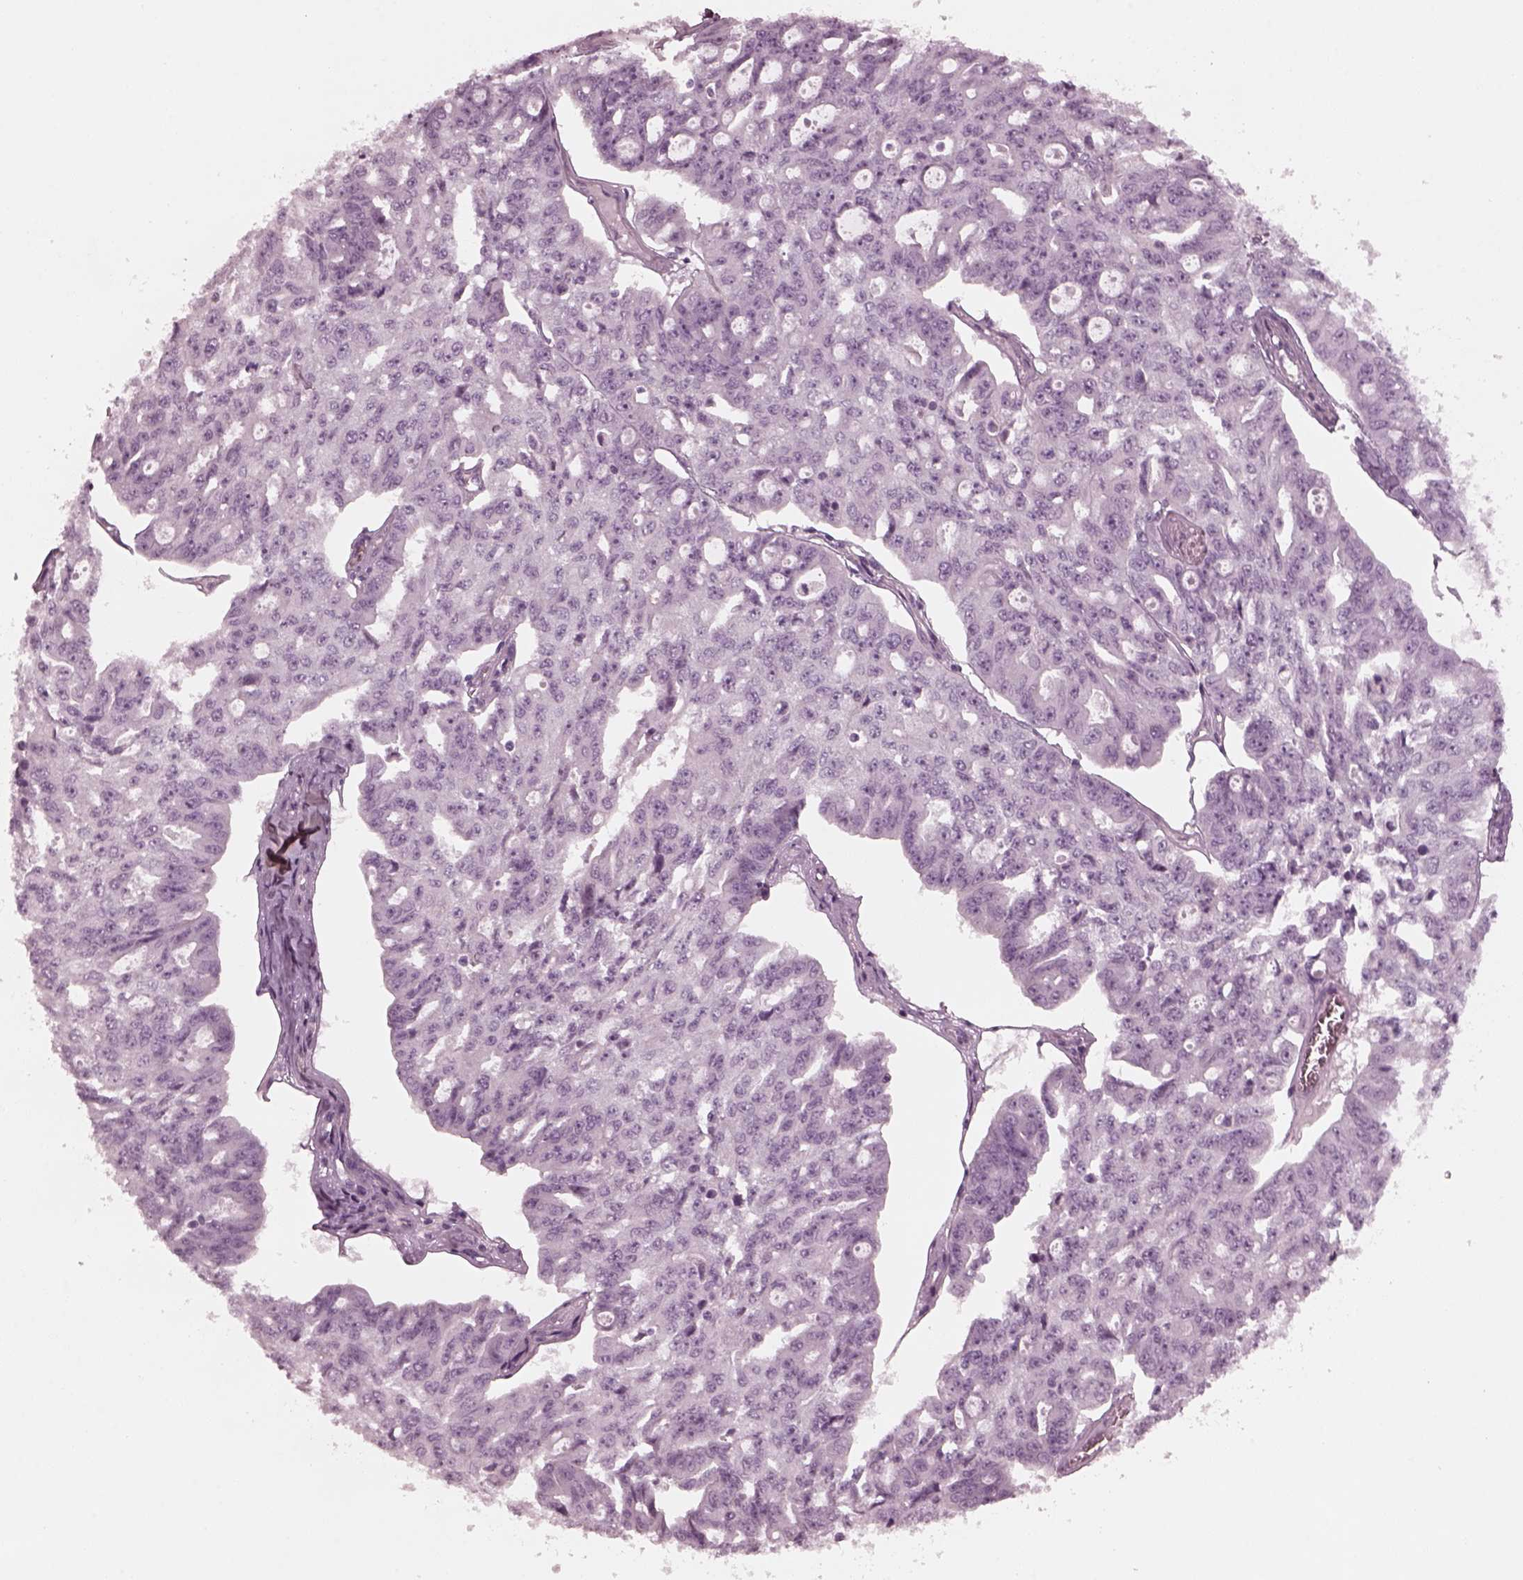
{"staining": {"intensity": "negative", "quantity": "none", "location": "none"}, "tissue": "ovarian cancer", "cell_type": "Tumor cells", "image_type": "cancer", "snomed": [{"axis": "morphology", "description": "Carcinoma, endometroid"}, {"axis": "topography", "description": "Ovary"}], "caption": "Ovarian endometroid carcinoma was stained to show a protein in brown. There is no significant positivity in tumor cells.", "gene": "KIF6", "patient": {"sex": "female", "age": 65}}